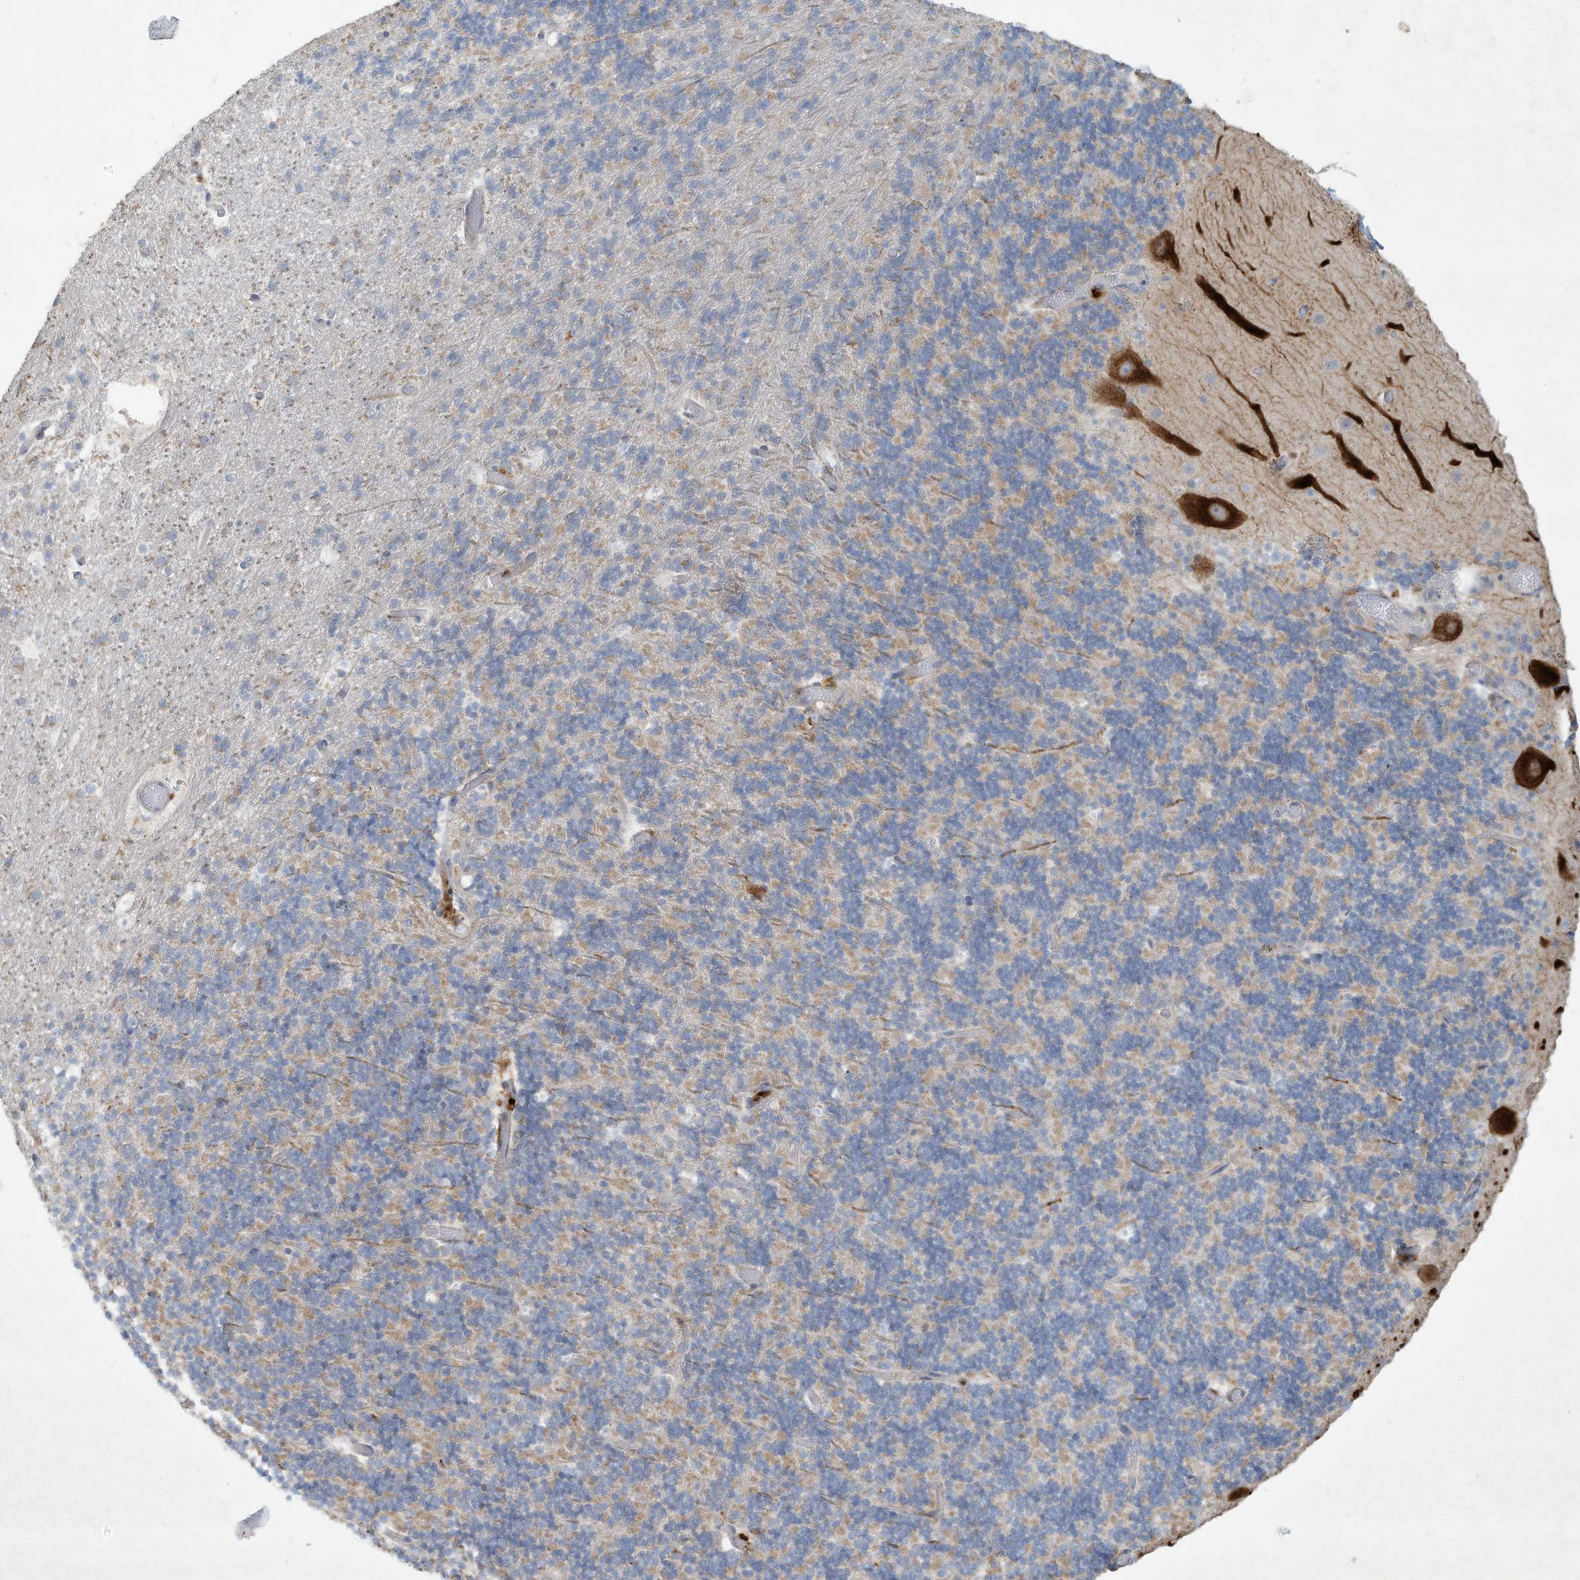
{"staining": {"intensity": "moderate", "quantity": "25%-75%", "location": "cytoplasmic/membranous"}, "tissue": "cerebellum", "cell_type": "Cells in granular layer", "image_type": "normal", "snomed": [{"axis": "morphology", "description": "Normal tissue, NOS"}, {"axis": "topography", "description": "Cerebellum"}], "caption": "IHC micrograph of unremarkable cerebellum: human cerebellum stained using immunohistochemistry exhibits medium levels of moderate protein expression localized specifically in the cytoplasmic/membranous of cells in granular layer, appearing as a cytoplasmic/membranous brown color.", "gene": "TUBE1", "patient": {"sex": "male", "age": 57}}